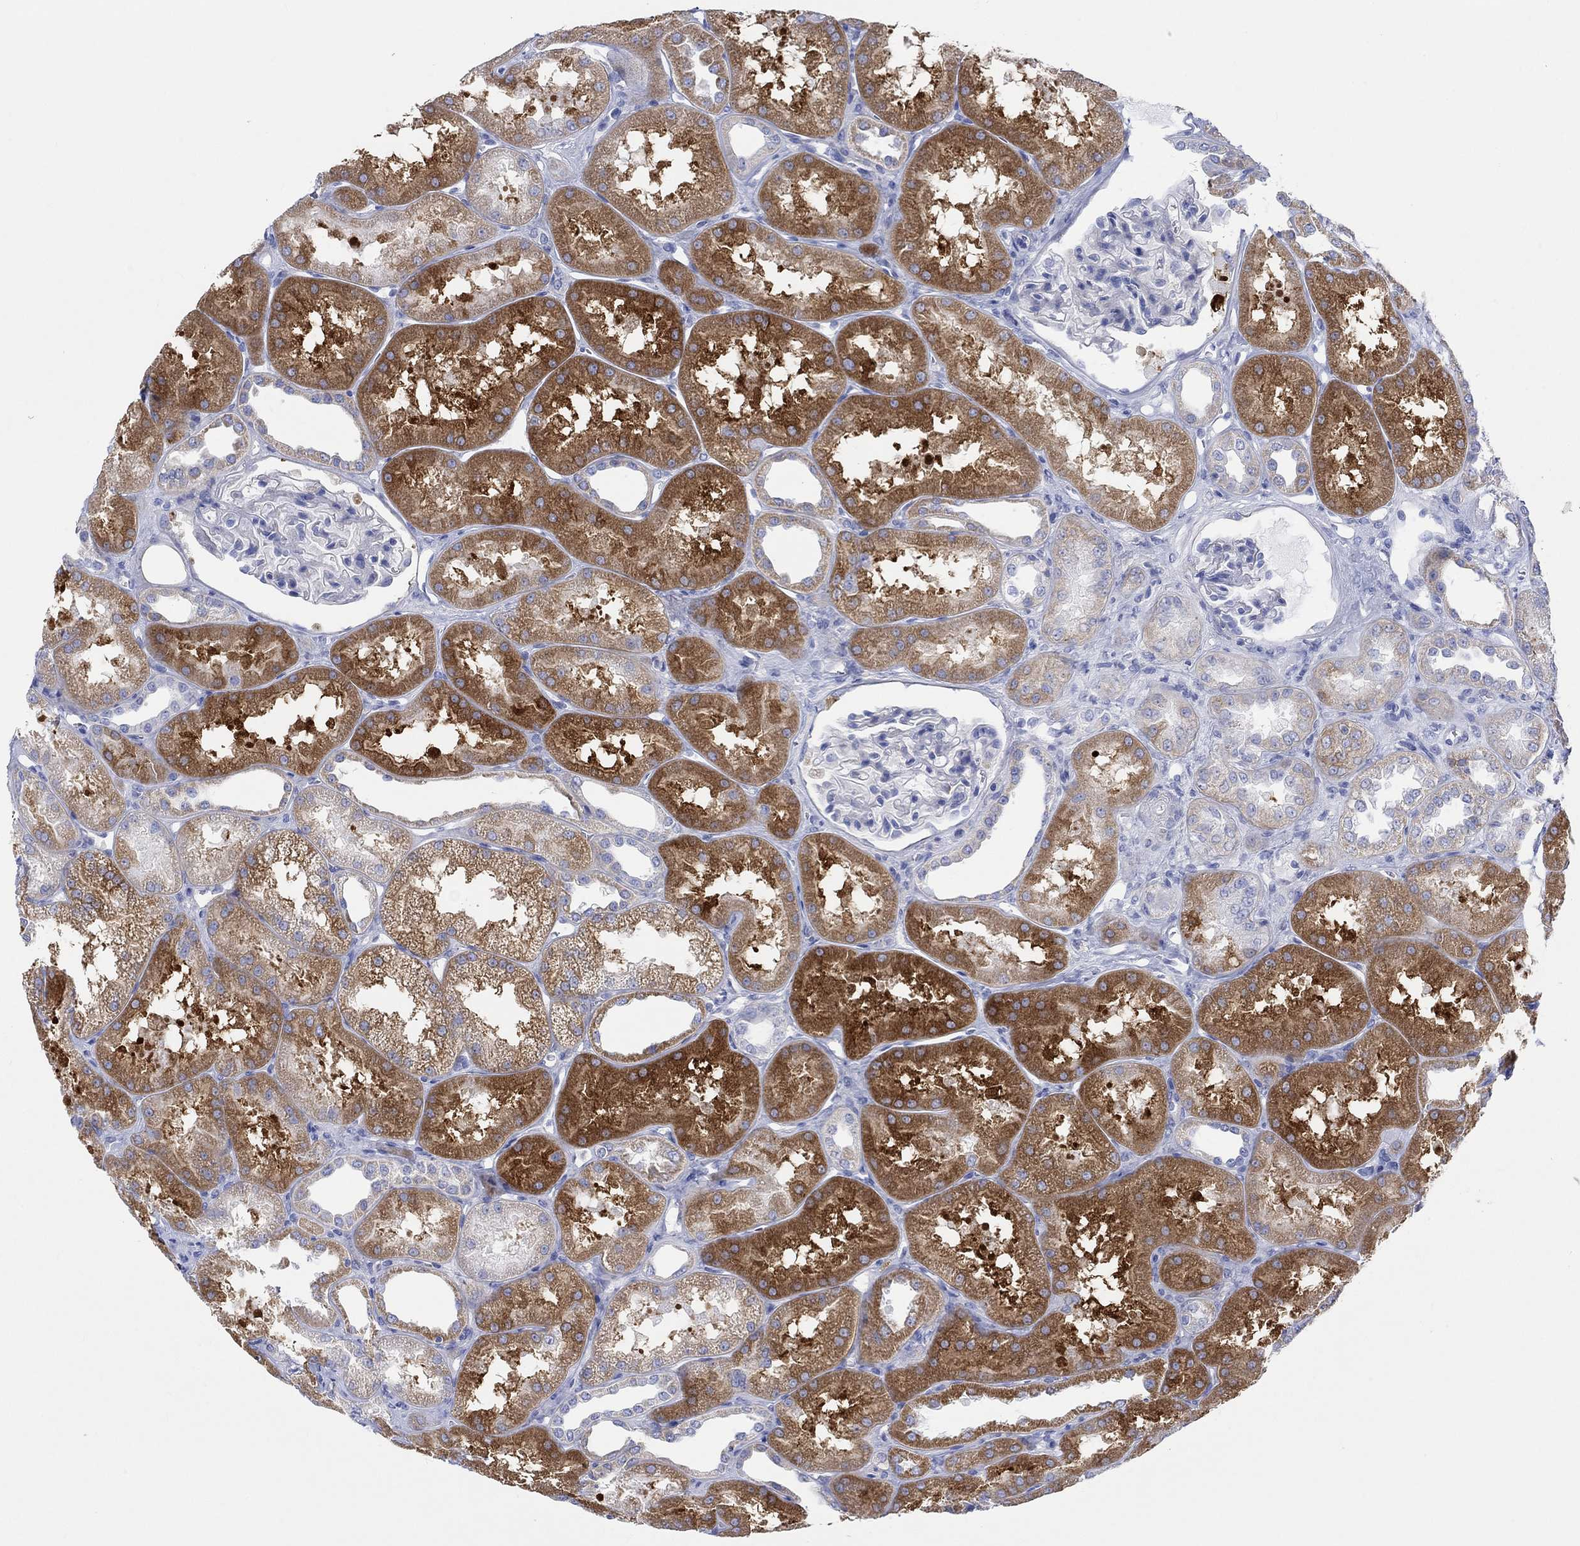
{"staining": {"intensity": "negative", "quantity": "none", "location": "none"}, "tissue": "kidney", "cell_type": "Cells in glomeruli", "image_type": "normal", "snomed": [{"axis": "morphology", "description": "Normal tissue, NOS"}, {"axis": "topography", "description": "Kidney"}], "caption": "High power microscopy image of an immunohistochemistry micrograph of unremarkable kidney, revealing no significant staining in cells in glomeruli.", "gene": "REEP6", "patient": {"sex": "male", "age": 61}}